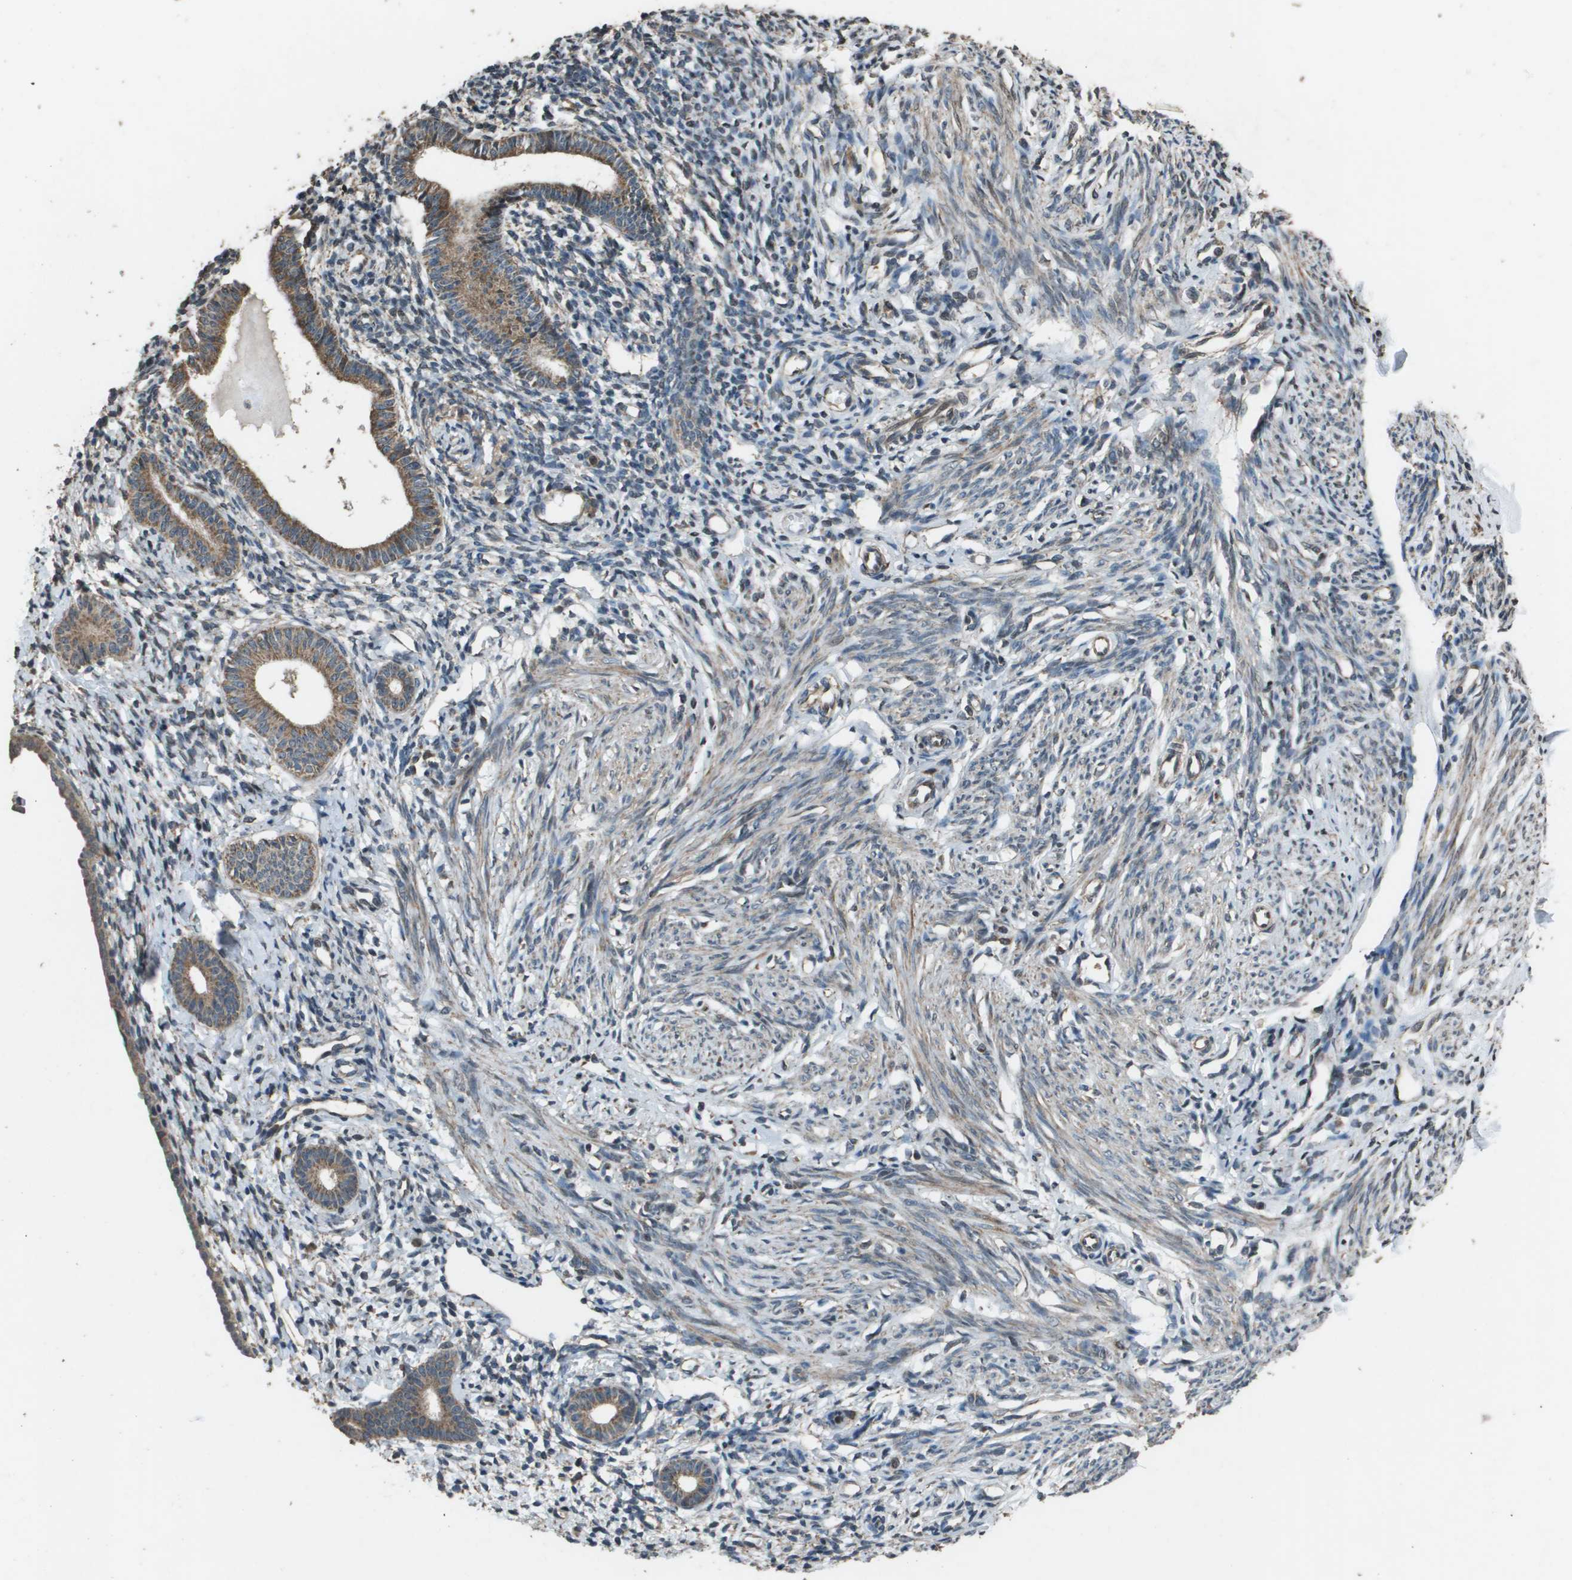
{"staining": {"intensity": "moderate", "quantity": "<25%", "location": "nuclear"}, "tissue": "endometrium", "cell_type": "Cells in endometrial stroma", "image_type": "normal", "snomed": [{"axis": "morphology", "description": "Normal tissue, NOS"}, {"axis": "topography", "description": "Endometrium"}], "caption": "Human endometrium stained with a protein marker shows moderate staining in cells in endometrial stroma.", "gene": "FIG4", "patient": {"sex": "female", "age": 71}}